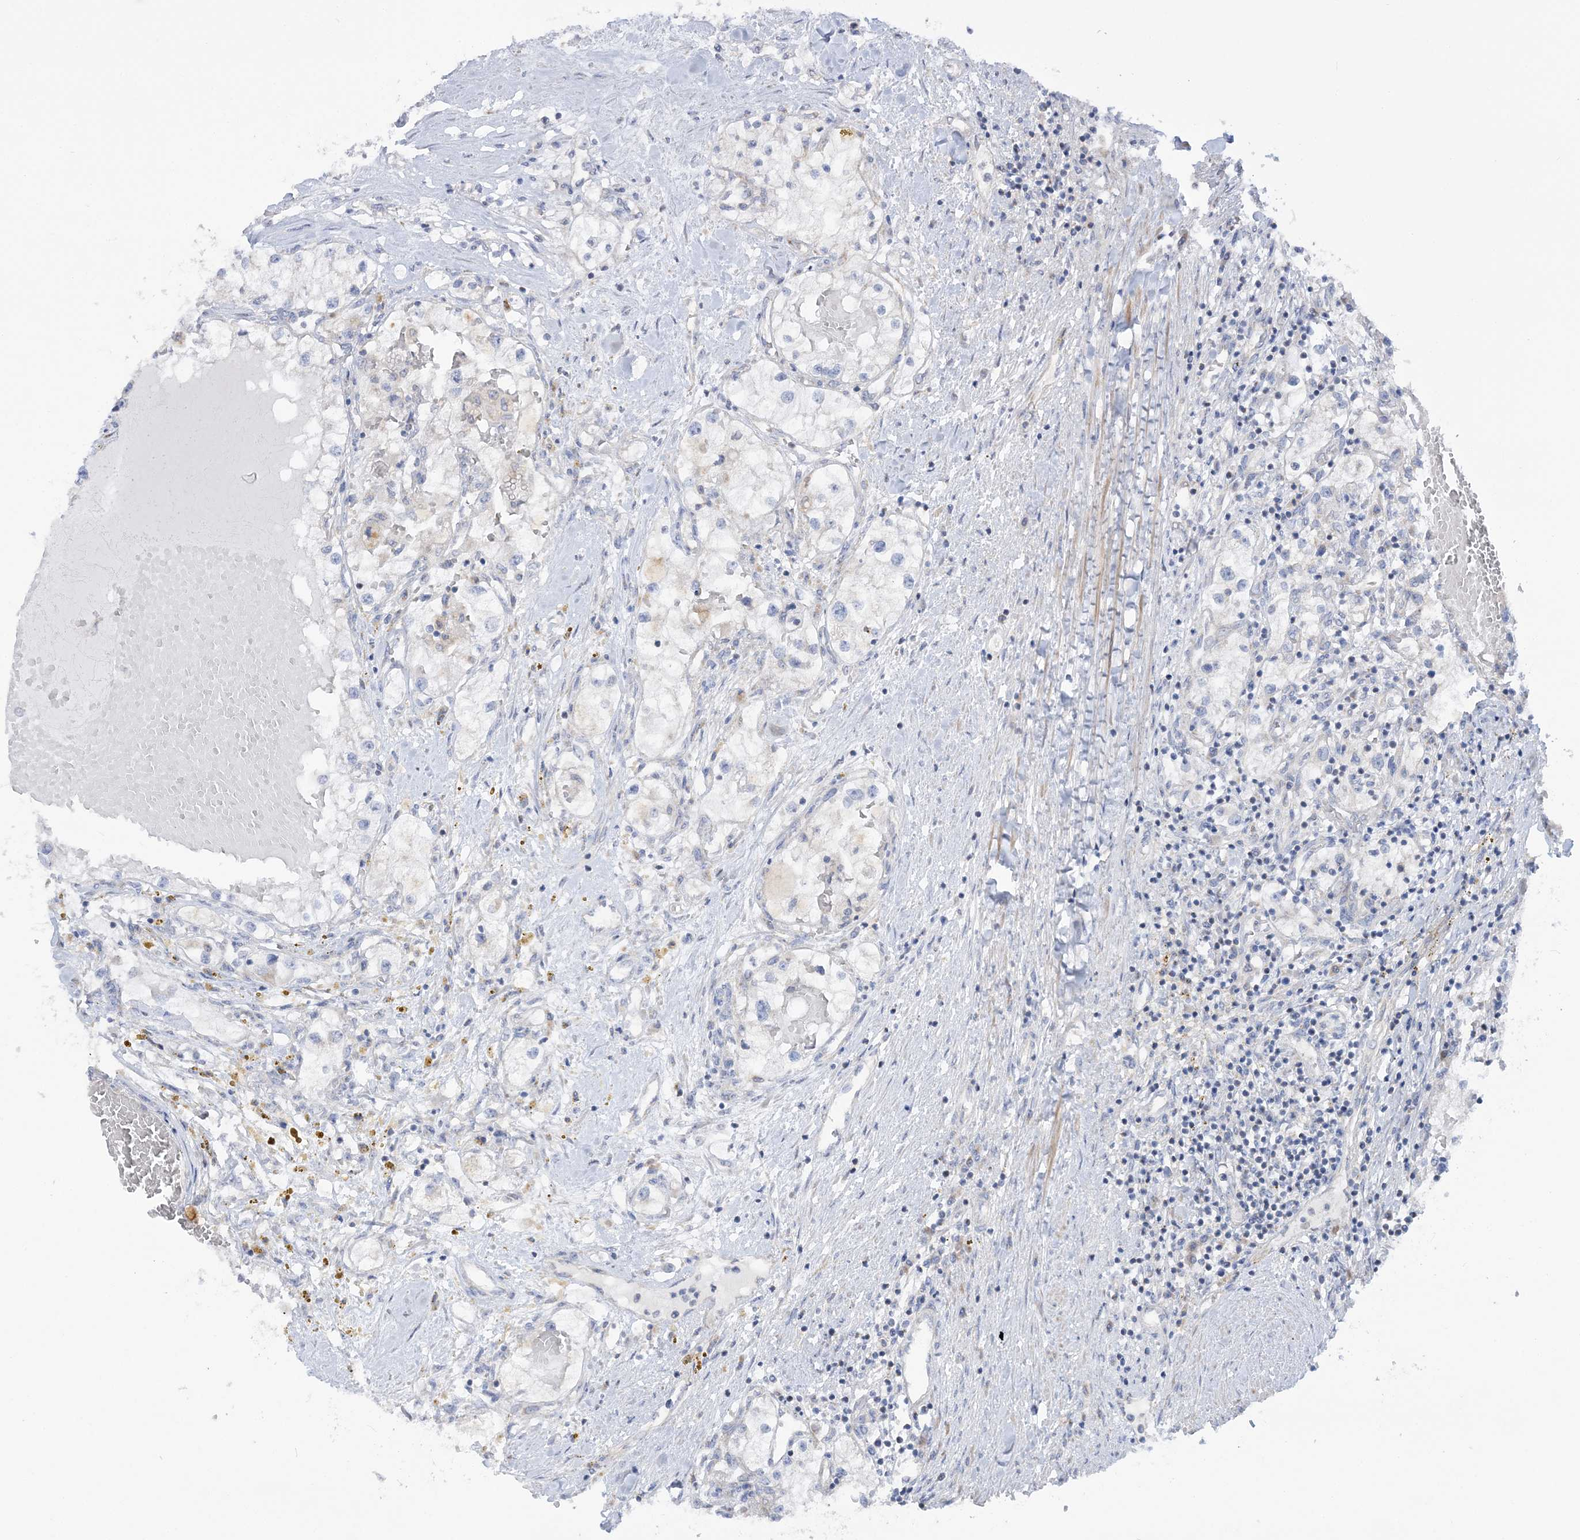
{"staining": {"intensity": "negative", "quantity": "none", "location": "none"}, "tissue": "renal cancer", "cell_type": "Tumor cells", "image_type": "cancer", "snomed": [{"axis": "morphology", "description": "Normal tissue, NOS"}, {"axis": "morphology", "description": "Adenocarcinoma, NOS"}, {"axis": "topography", "description": "Kidney"}], "caption": "Tumor cells are negative for protein expression in human renal adenocarcinoma. (Stains: DAB IHC with hematoxylin counter stain, Microscopy: brightfield microscopy at high magnification).", "gene": "MMADHC", "patient": {"sex": "male", "age": 68}}